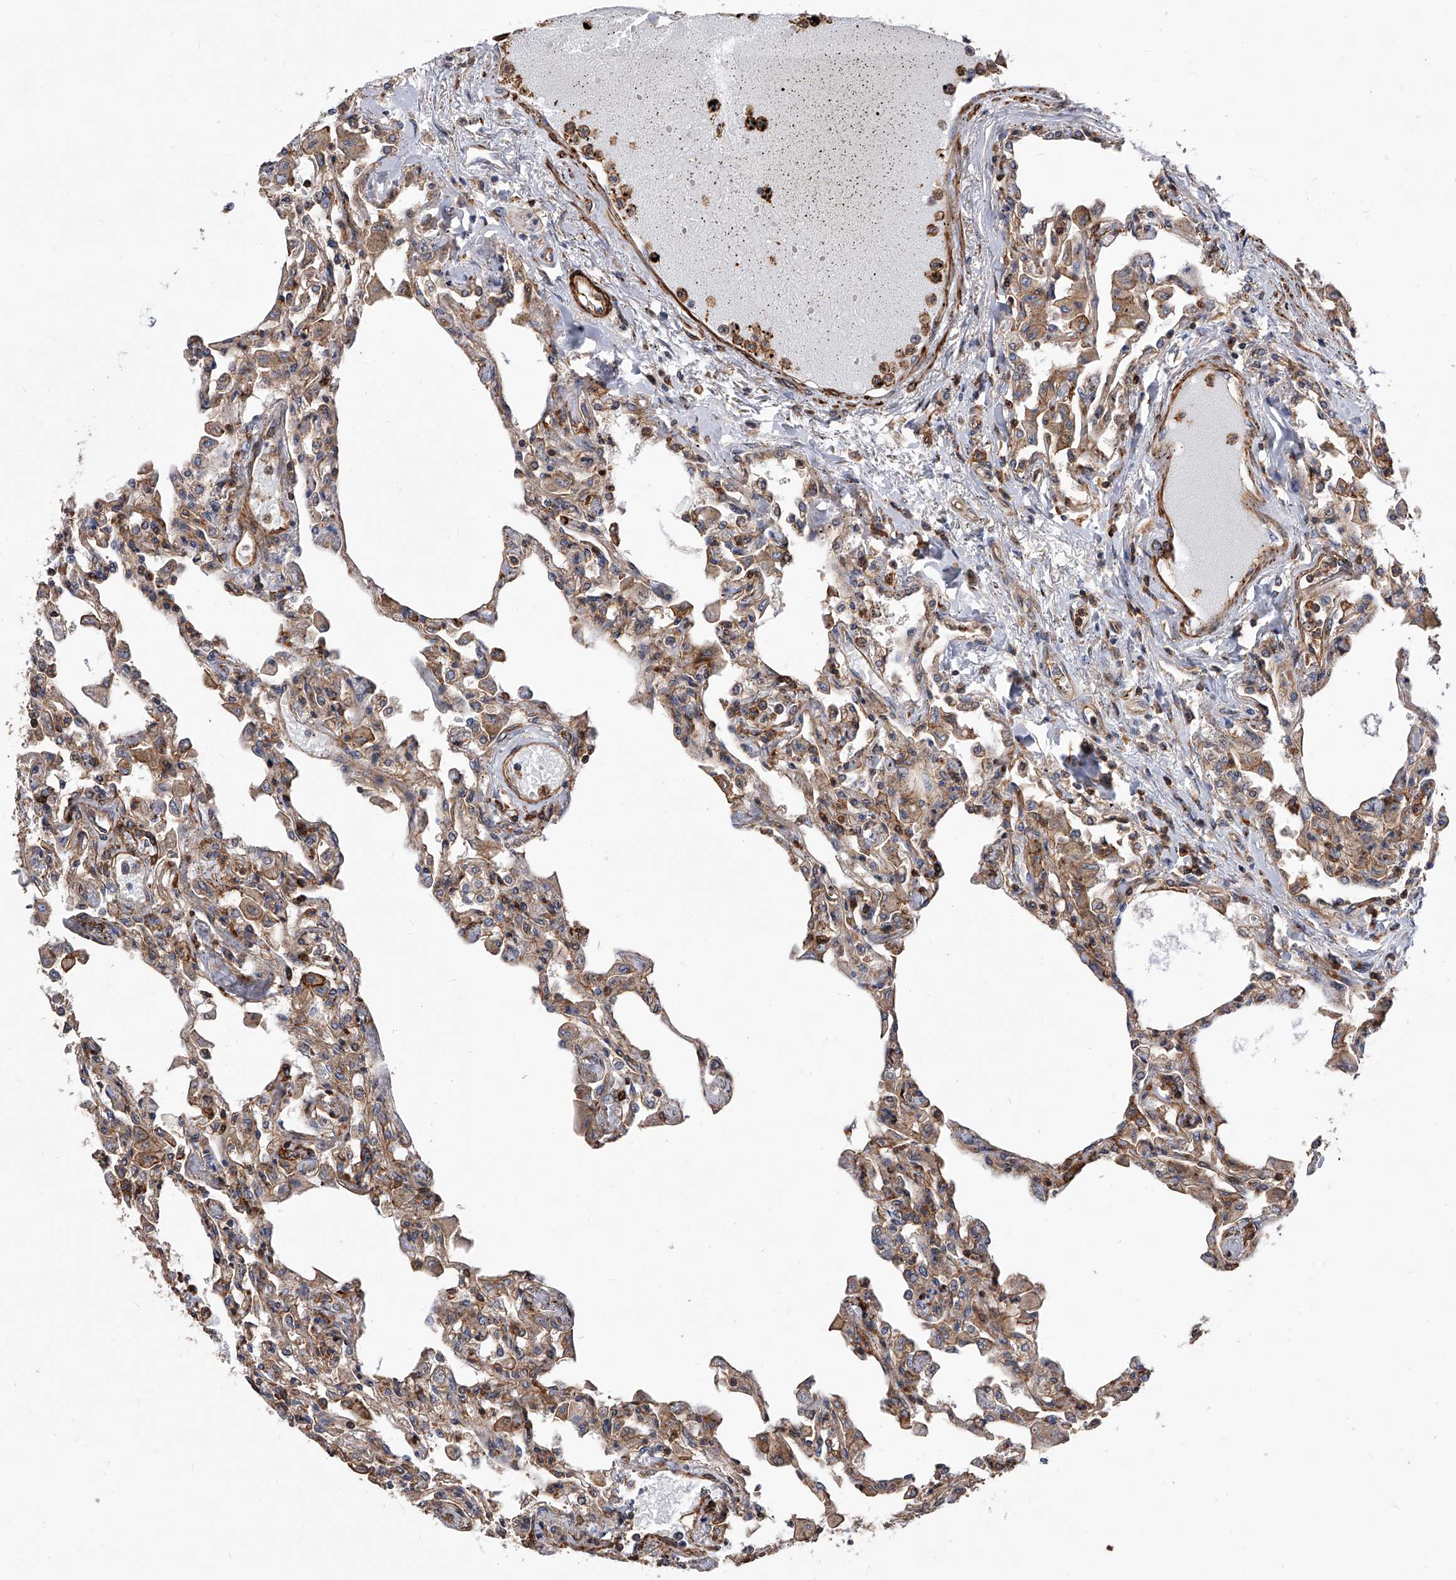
{"staining": {"intensity": "strong", "quantity": "25%-75%", "location": "cytoplasmic/membranous"}, "tissue": "lung", "cell_type": "Alveolar cells", "image_type": "normal", "snomed": [{"axis": "morphology", "description": "Normal tissue, NOS"}, {"axis": "topography", "description": "Bronchus"}, {"axis": "topography", "description": "Lung"}], "caption": "DAB (3,3'-diaminobenzidine) immunohistochemical staining of normal human lung displays strong cytoplasmic/membranous protein expression in approximately 25%-75% of alveolar cells. The protein of interest is stained brown, and the nuclei are stained in blue (DAB (3,3'-diaminobenzidine) IHC with brightfield microscopy, high magnification).", "gene": "PISD", "patient": {"sex": "female", "age": 49}}